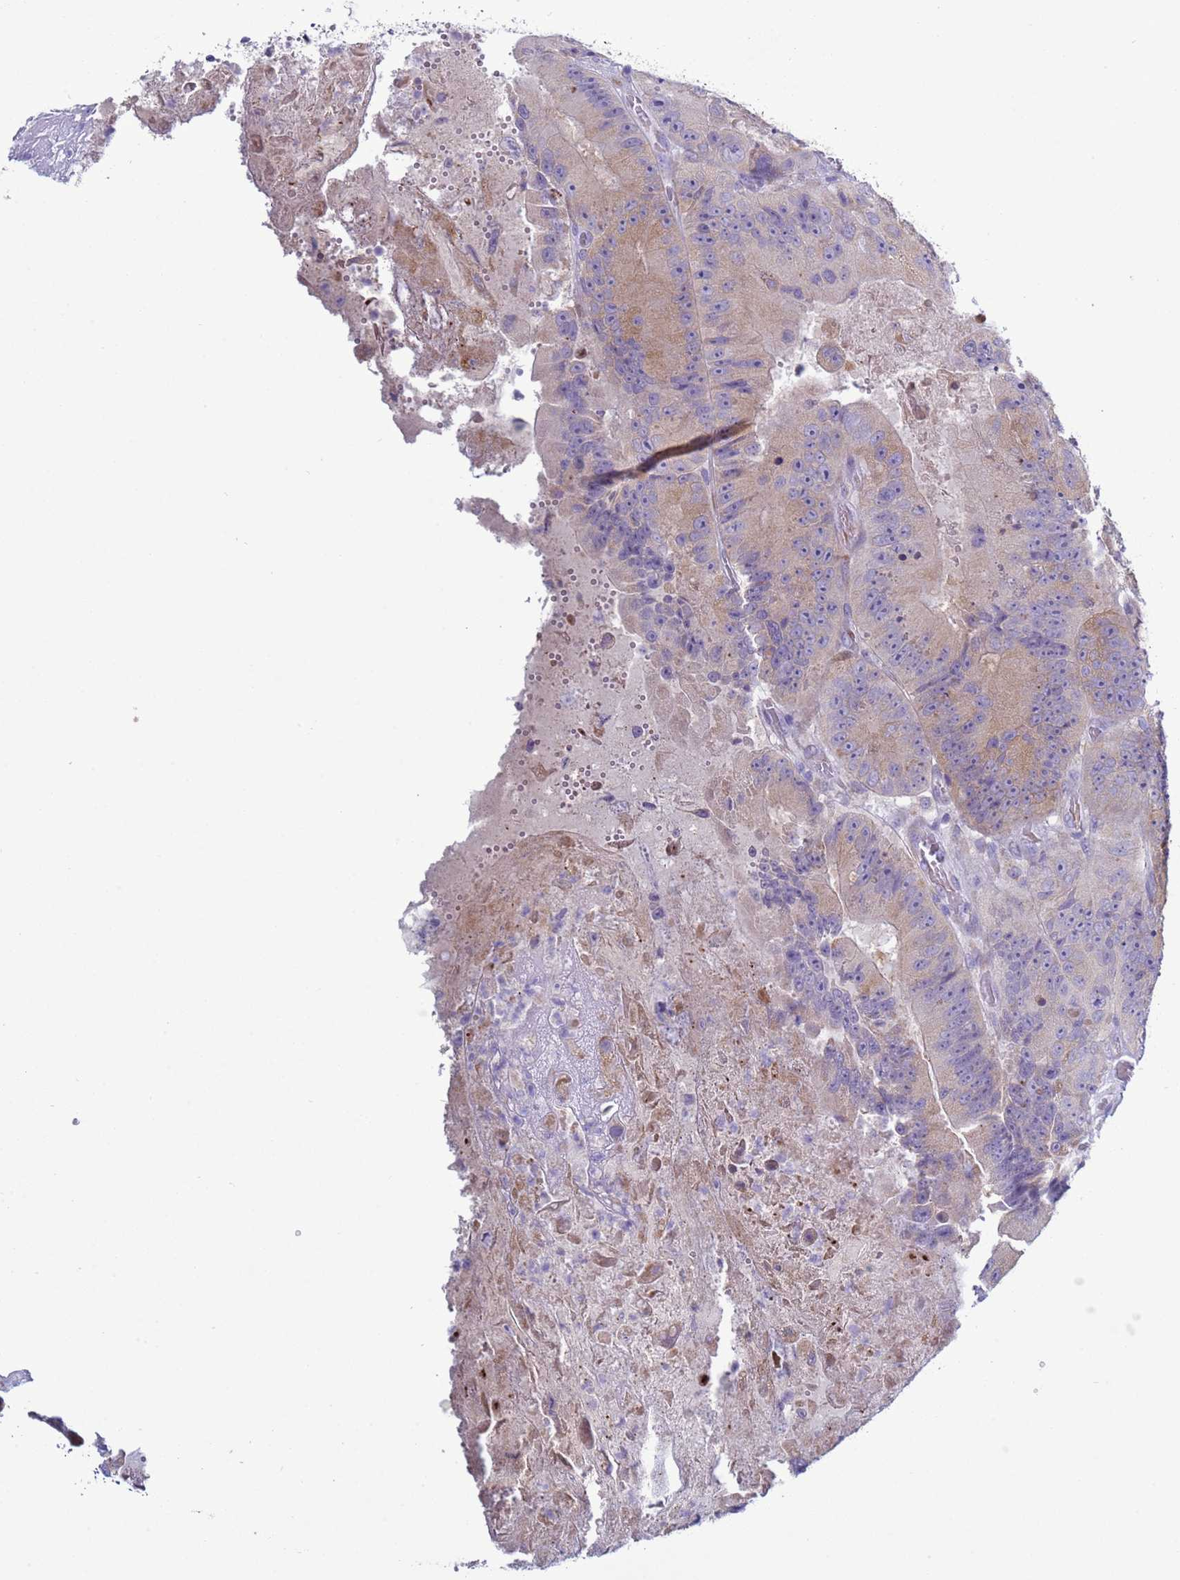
{"staining": {"intensity": "weak", "quantity": "25%-75%", "location": "cytoplasmic/membranous"}, "tissue": "colorectal cancer", "cell_type": "Tumor cells", "image_type": "cancer", "snomed": [{"axis": "morphology", "description": "Adenocarcinoma, NOS"}, {"axis": "topography", "description": "Colon"}], "caption": "Tumor cells display weak cytoplasmic/membranous staining in about 25%-75% of cells in adenocarcinoma (colorectal). The staining is performed using DAB (3,3'-diaminobenzidine) brown chromogen to label protein expression. The nuclei are counter-stained blue using hematoxylin.", "gene": "ABHD17B", "patient": {"sex": "female", "age": 86}}